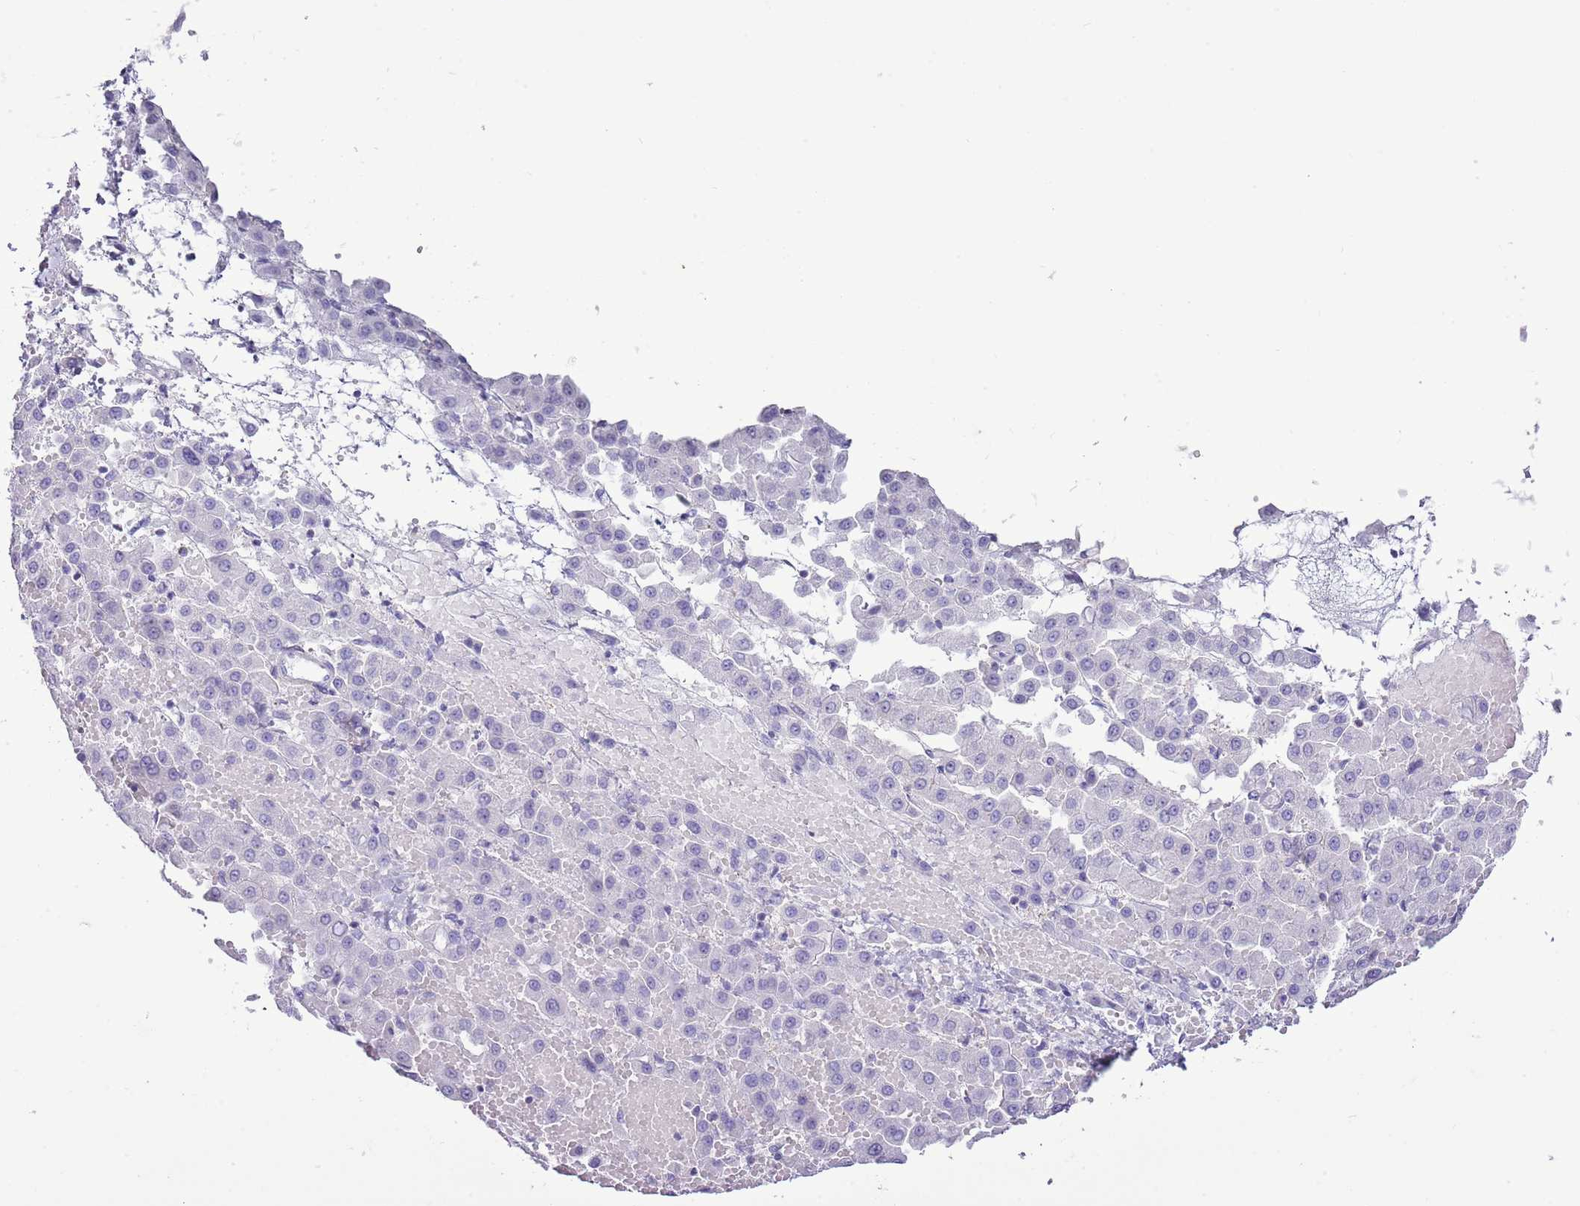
{"staining": {"intensity": "negative", "quantity": "none", "location": "none"}, "tissue": "liver cancer", "cell_type": "Tumor cells", "image_type": "cancer", "snomed": [{"axis": "morphology", "description": "Carcinoma, Hepatocellular, NOS"}, {"axis": "topography", "description": "Liver"}], "caption": "DAB (3,3'-diaminobenzidine) immunohistochemical staining of human hepatocellular carcinoma (liver) shows no significant staining in tumor cells. Nuclei are stained in blue.", "gene": "SLC23A1", "patient": {"sex": "male", "age": 47}}